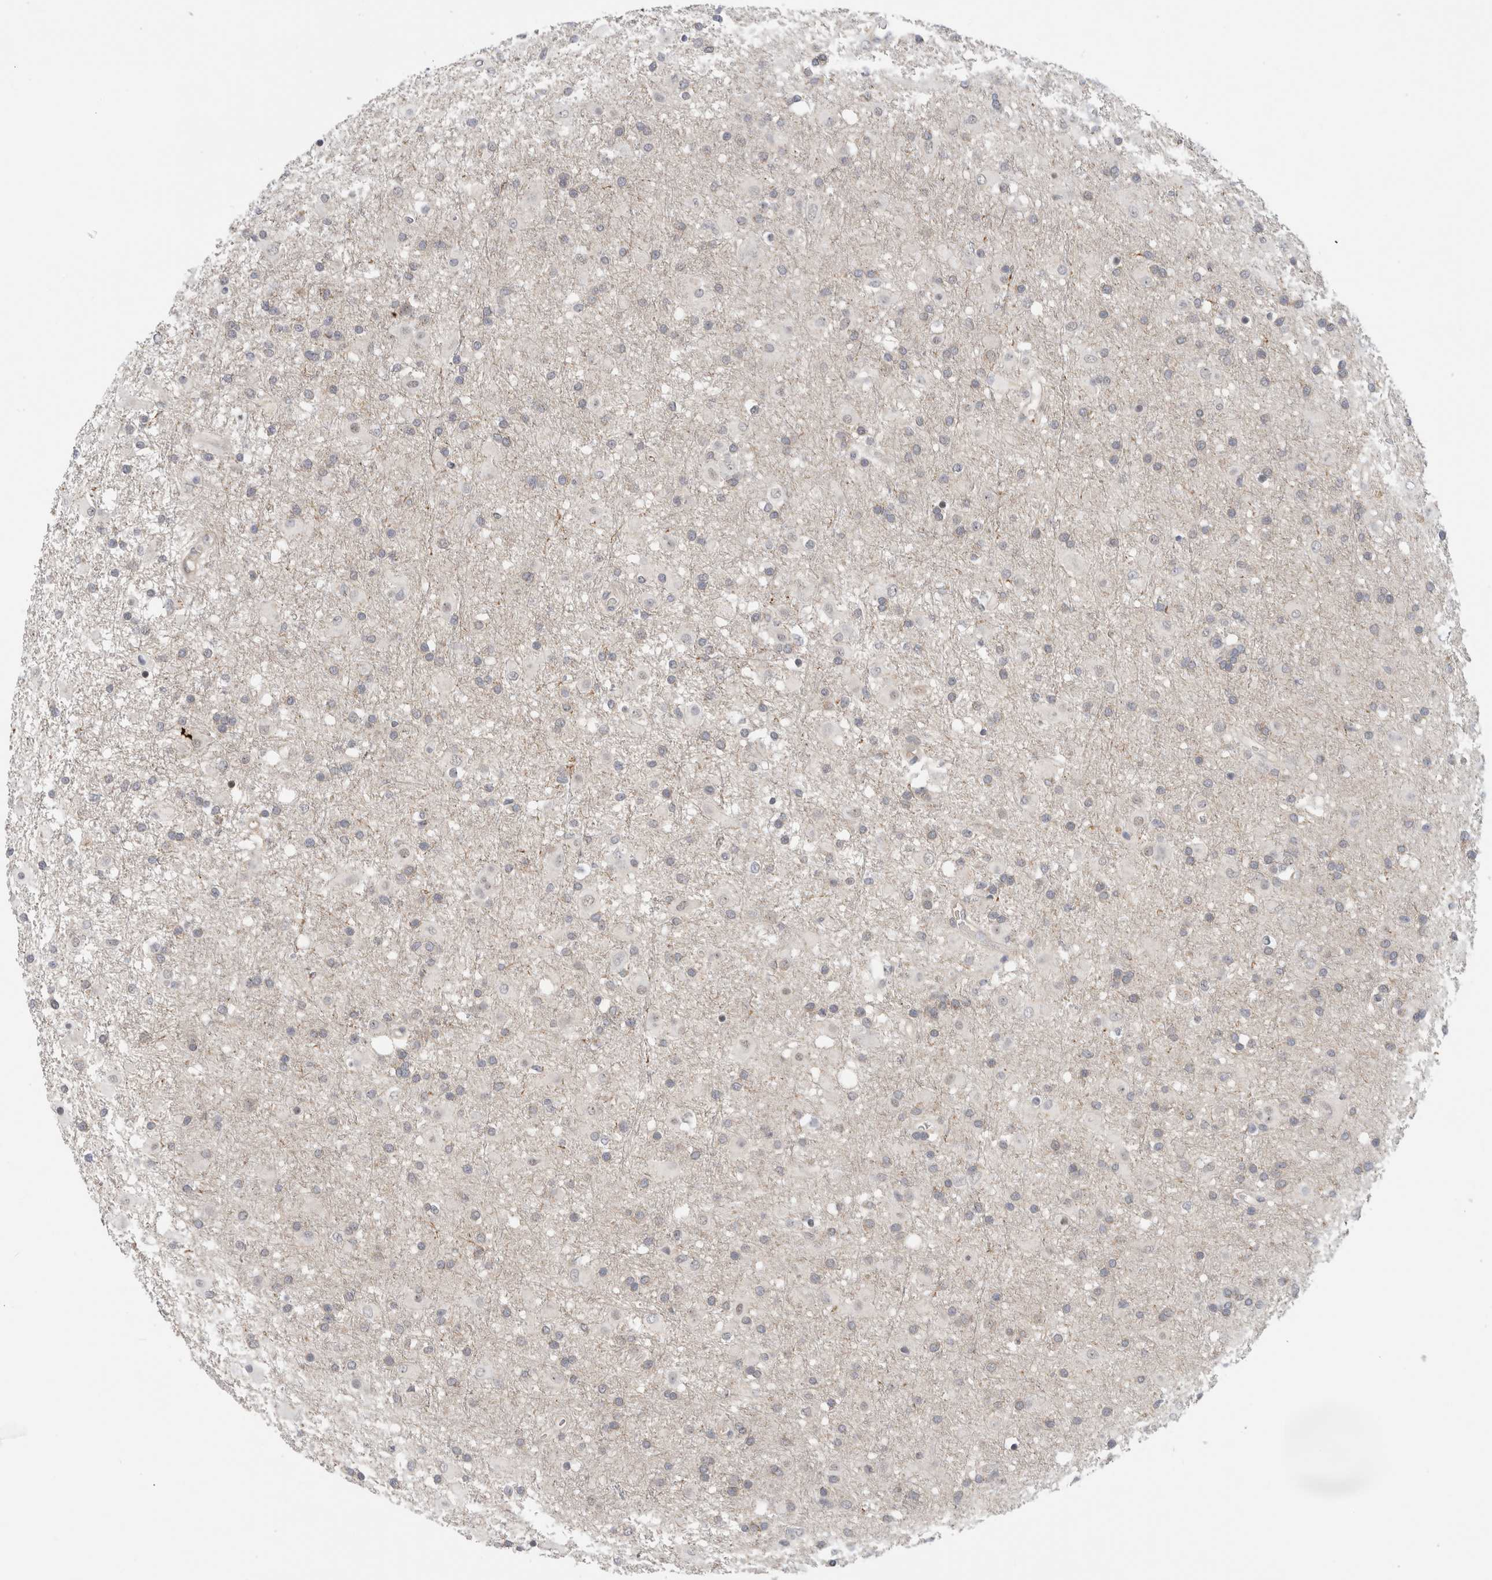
{"staining": {"intensity": "negative", "quantity": "none", "location": "none"}, "tissue": "glioma", "cell_type": "Tumor cells", "image_type": "cancer", "snomed": [{"axis": "morphology", "description": "Glioma, malignant, Low grade"}, {"axis": "topography", "description": "Brain"}], "caption": "Tumor cells show no significant positivity in malignant glioma (low-grade). (DAB (3,3'-diaminobenzidine) IHC, high magnification).", "gene": "HCN3", "patient": {"sex": "male", "age": 65}}